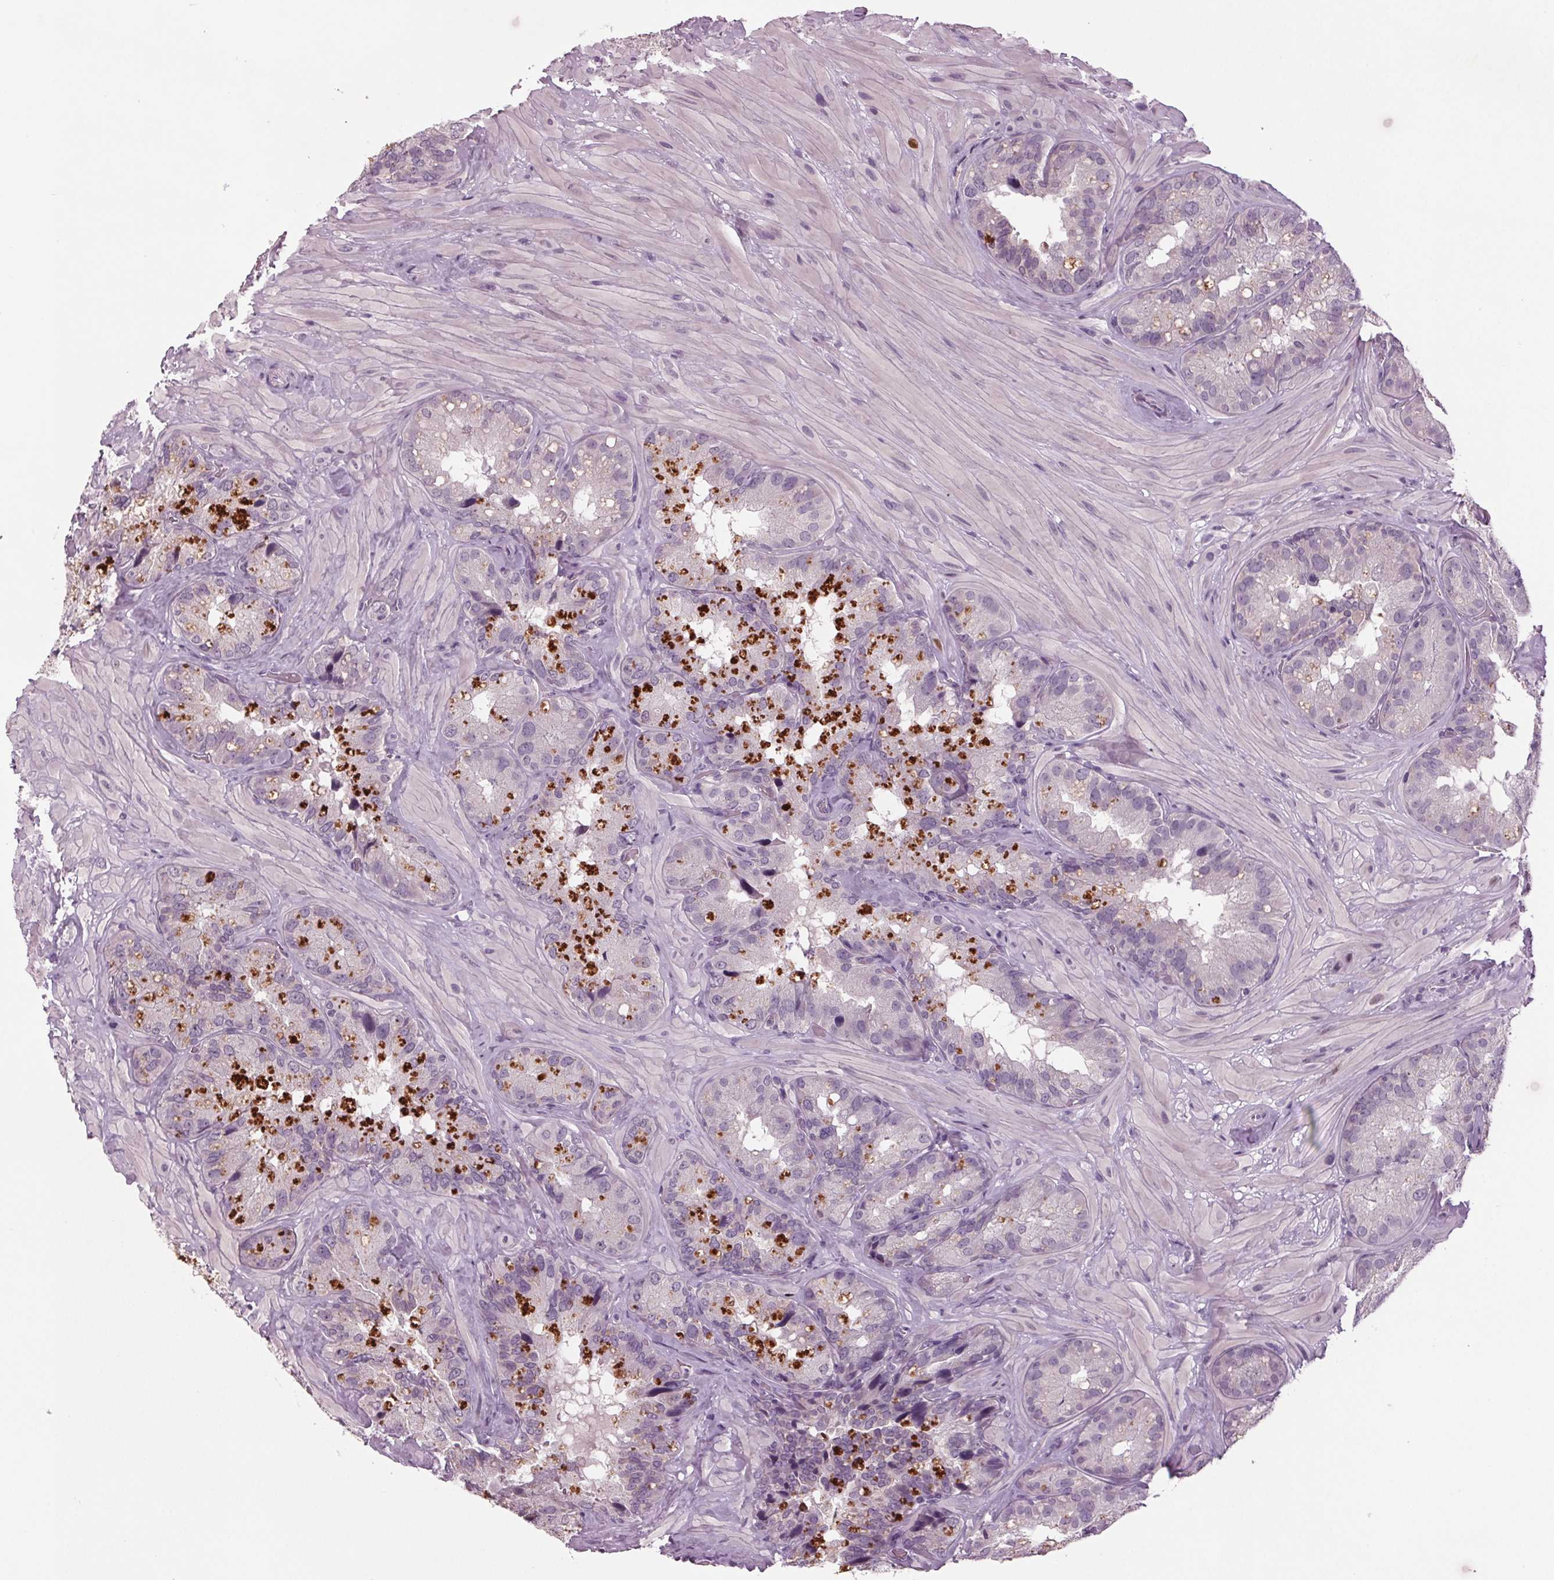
{"staining": {"intensity": "negative", "quantity": "none", "location": "none"}, "tissue": "seminal vesicle", "cell_type": "Glandular cells", "image_type": "normal", "snomed": [{"axis": "morphology", "description": "Normal tissue, NOS"}, {"axis": "topography", "description": "Seminal veicle"}], "caption": "This is an immunohistochemistry (IHC) photomicrograph of unremarkable human seminal vesicle. There is no staining in glandular cells.", "gene": "BHLHE22", "patient": {"sex": "male", "age": 60}}